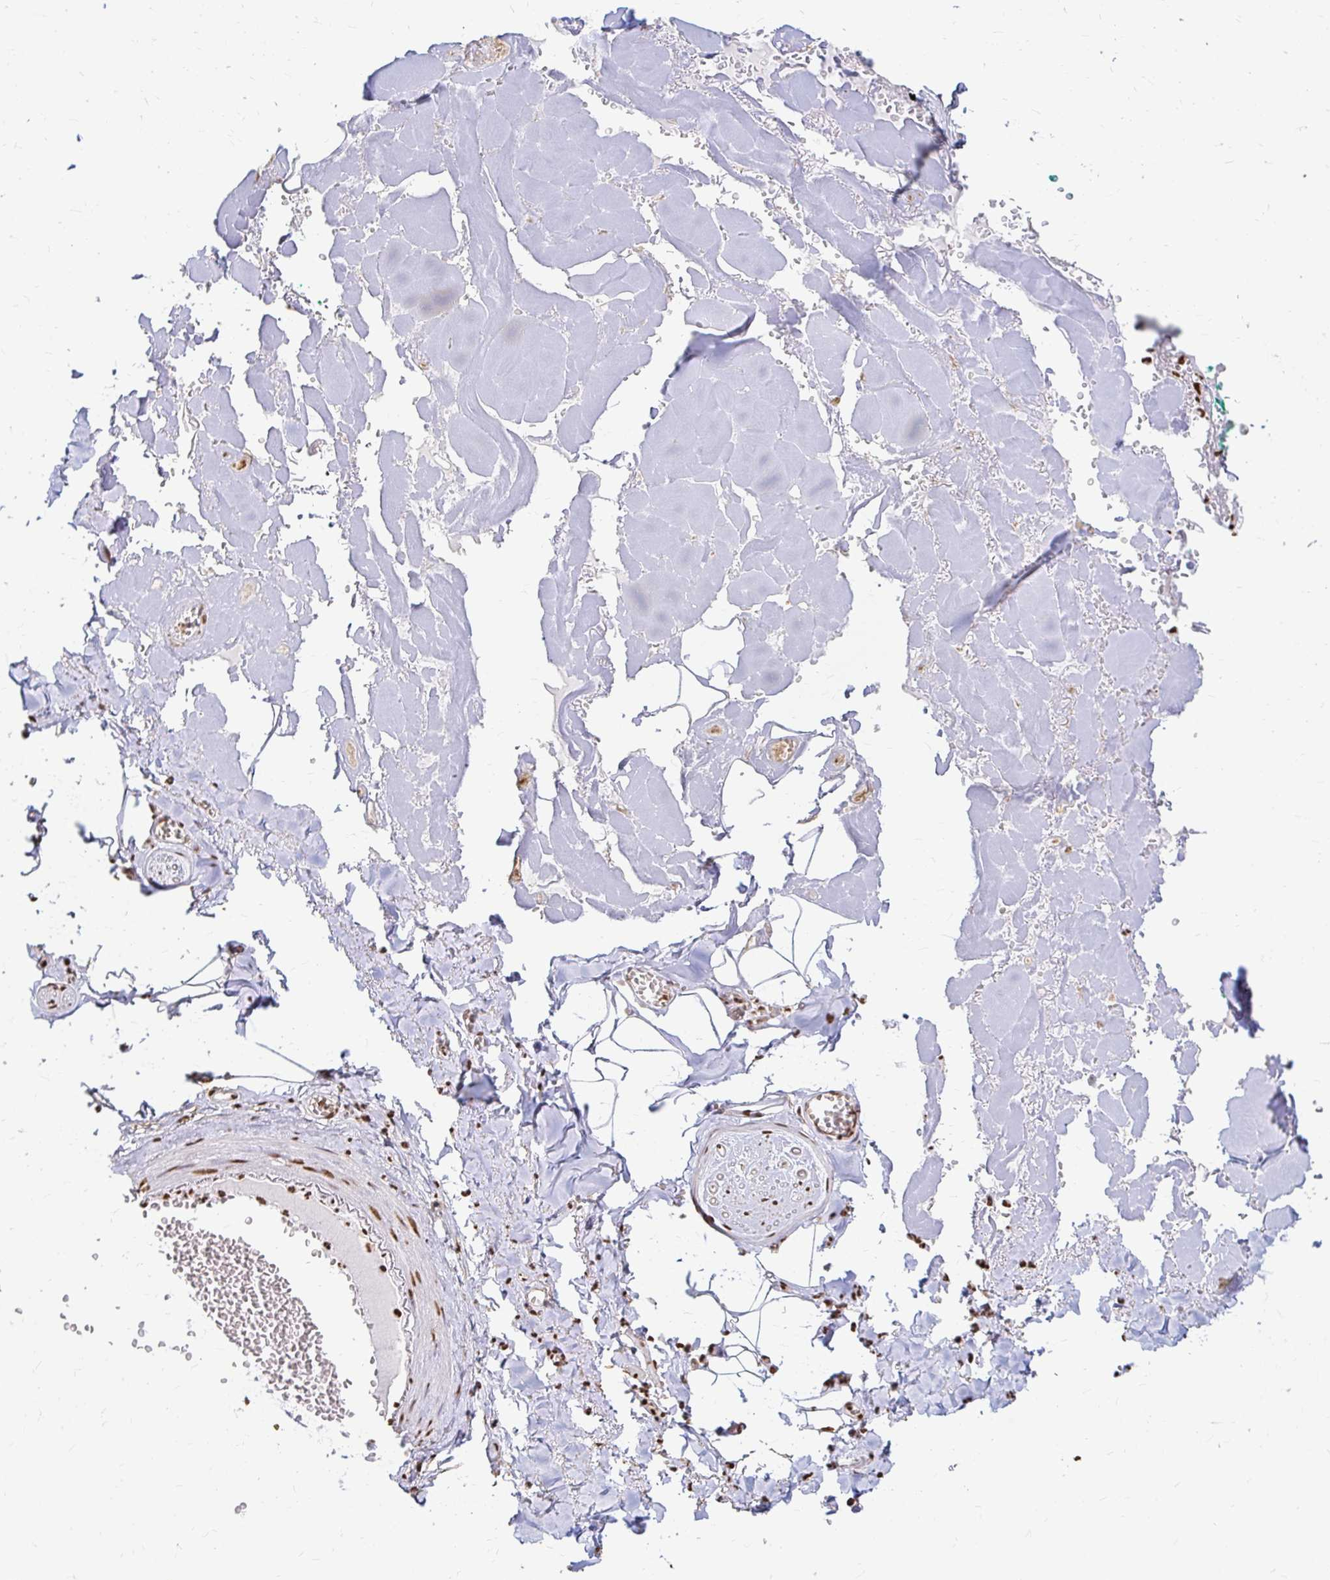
{"staining": {"intensity": "strong", "quantity": "<25%", "location": "nuclear"}, "tissue": "adipose tissue", "cell_type": "Adipocytes", "image_type": "normal", "snomed": [{"axis": "morphology", "description": "Normal tissue, NOS"}, {"axis": "topography", "description": "Vulva"}, {"axis": "topography", "description": "Peripheral nerve tissue"}], "caption": "This micrograph exhibits immunohistochemistry staining of normal adipose tissue, with medium strong nuclear staining in about <25% of adipocytes.", "gene": "HNRNPU", "patient": {"sex": "female", "age": 66}}